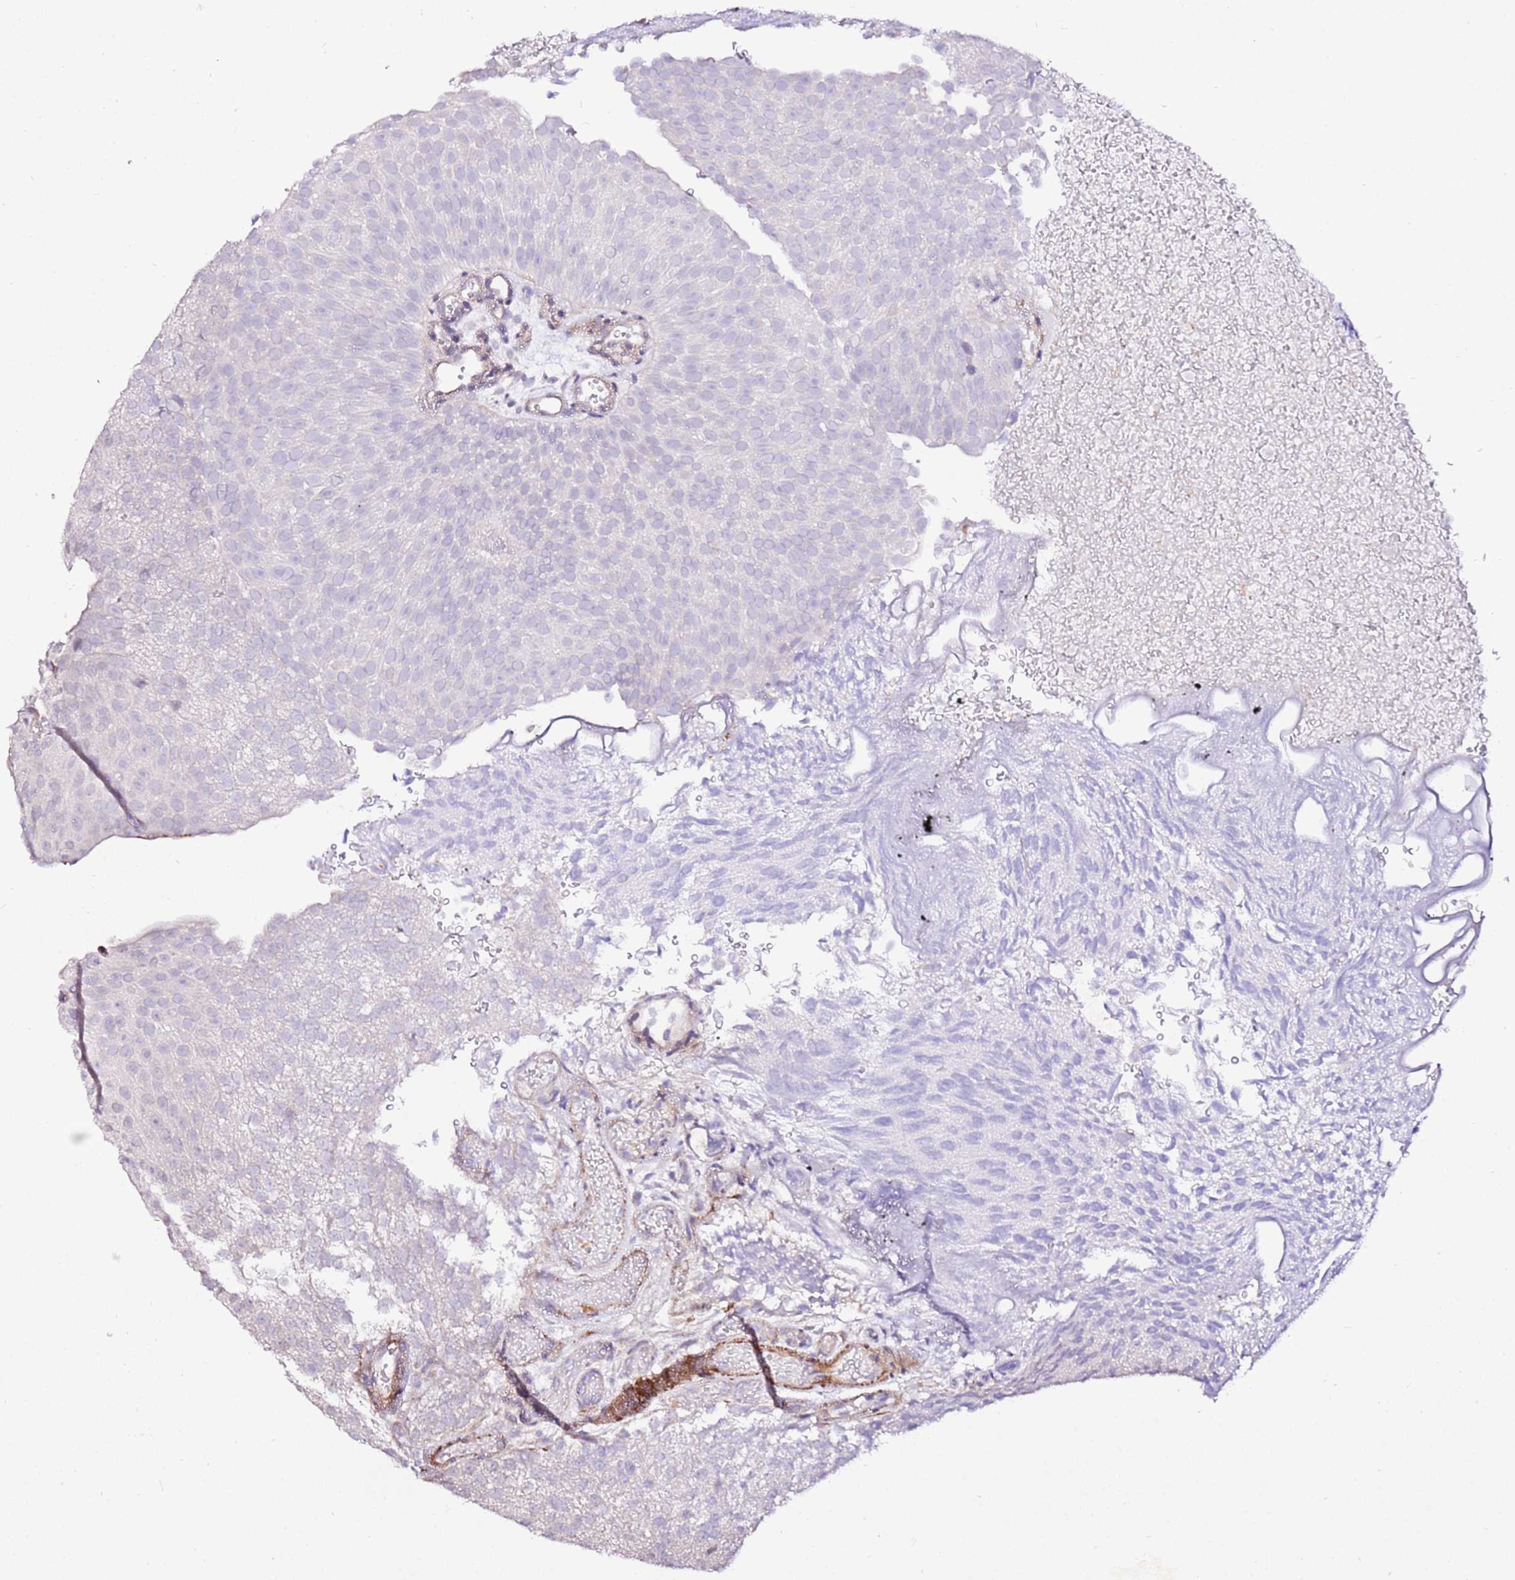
{"staining": {"intensity": "negative", "quantity": "none", "location": "none"}, "tissue": "urothelial cancer", "cell_type": "Tumor cells", "image_type": "cancer", "snomed": [{"axis": "morphology", "description": "Urothelial carcinoma, Low grade"}, {"axis": "topography", "description": "Urinary bladder"}], "caption": "Tumor cells are negative for protein expression in human urothelial cancer. (DAB (3,3'-diaminobenzidine) IHC visualized using brightfield microscopy, high magnification).", "gene": "ART5", "patient": {"sex": "male", "age": 78}}